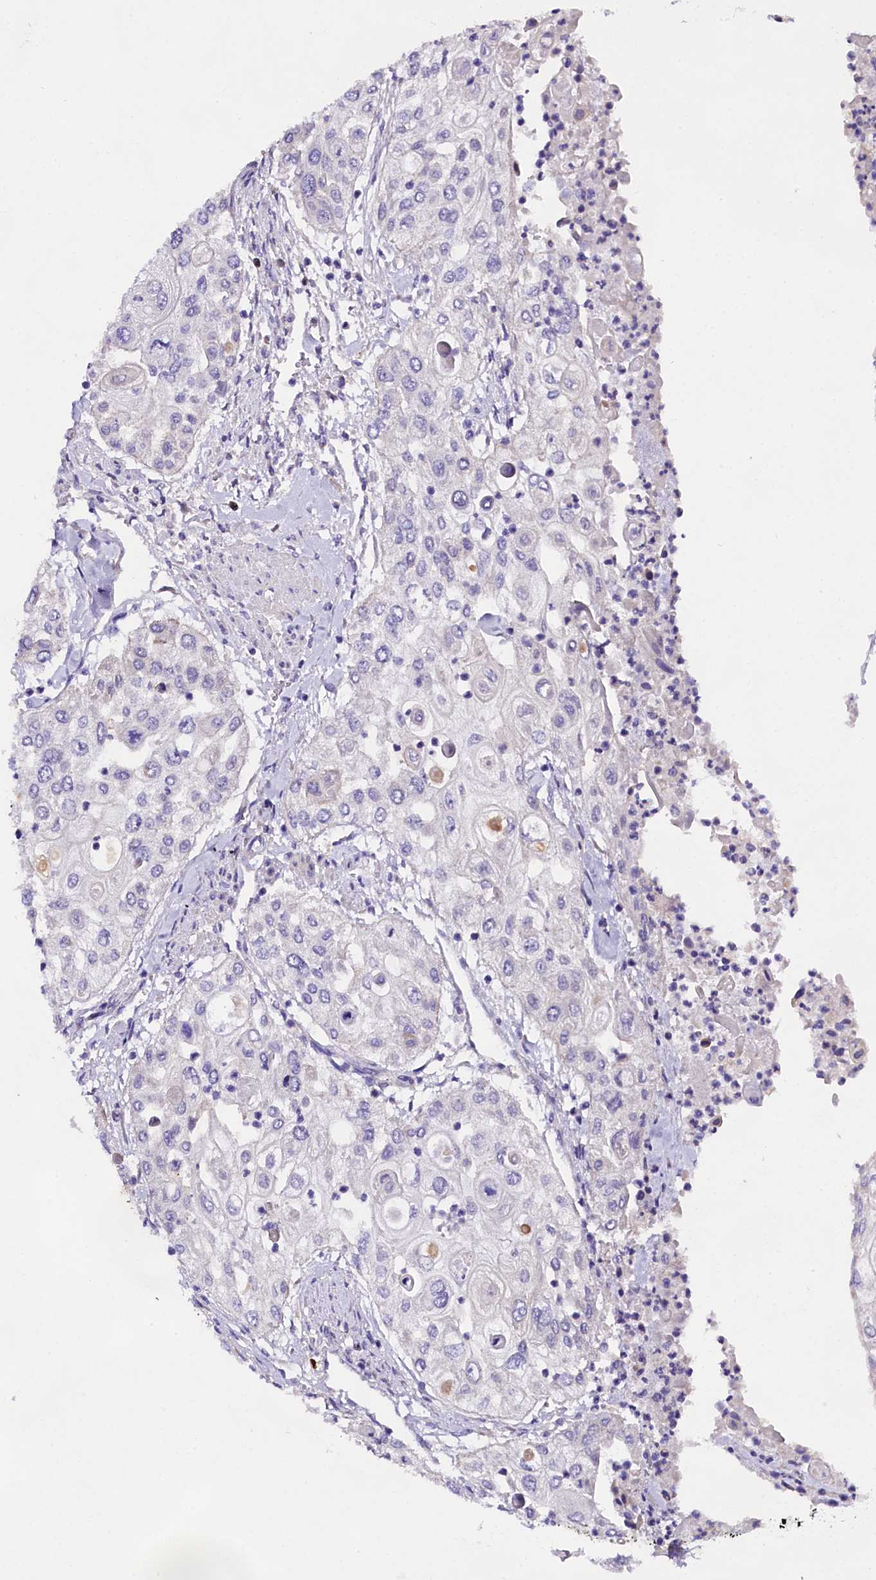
{"staining": {"intensity": "negative", "quantity": "none", "location": "none"}, "tissue": "urothelial cancer", "cell_type": "Tumor cells", "image_type": "cancer", "snomed": [{"axis": "morphology", "description": "Urothelial carcinoma, High grade"}, {"axis": "topography", "description": "Urinary bladder"}], "caption": "Urothelial cancer stained for a protein using immunohistochemistry (IHC) displays no staining tumor cells.", "gene": "SP4", "patient": {"sex": "female", "age": 79}}